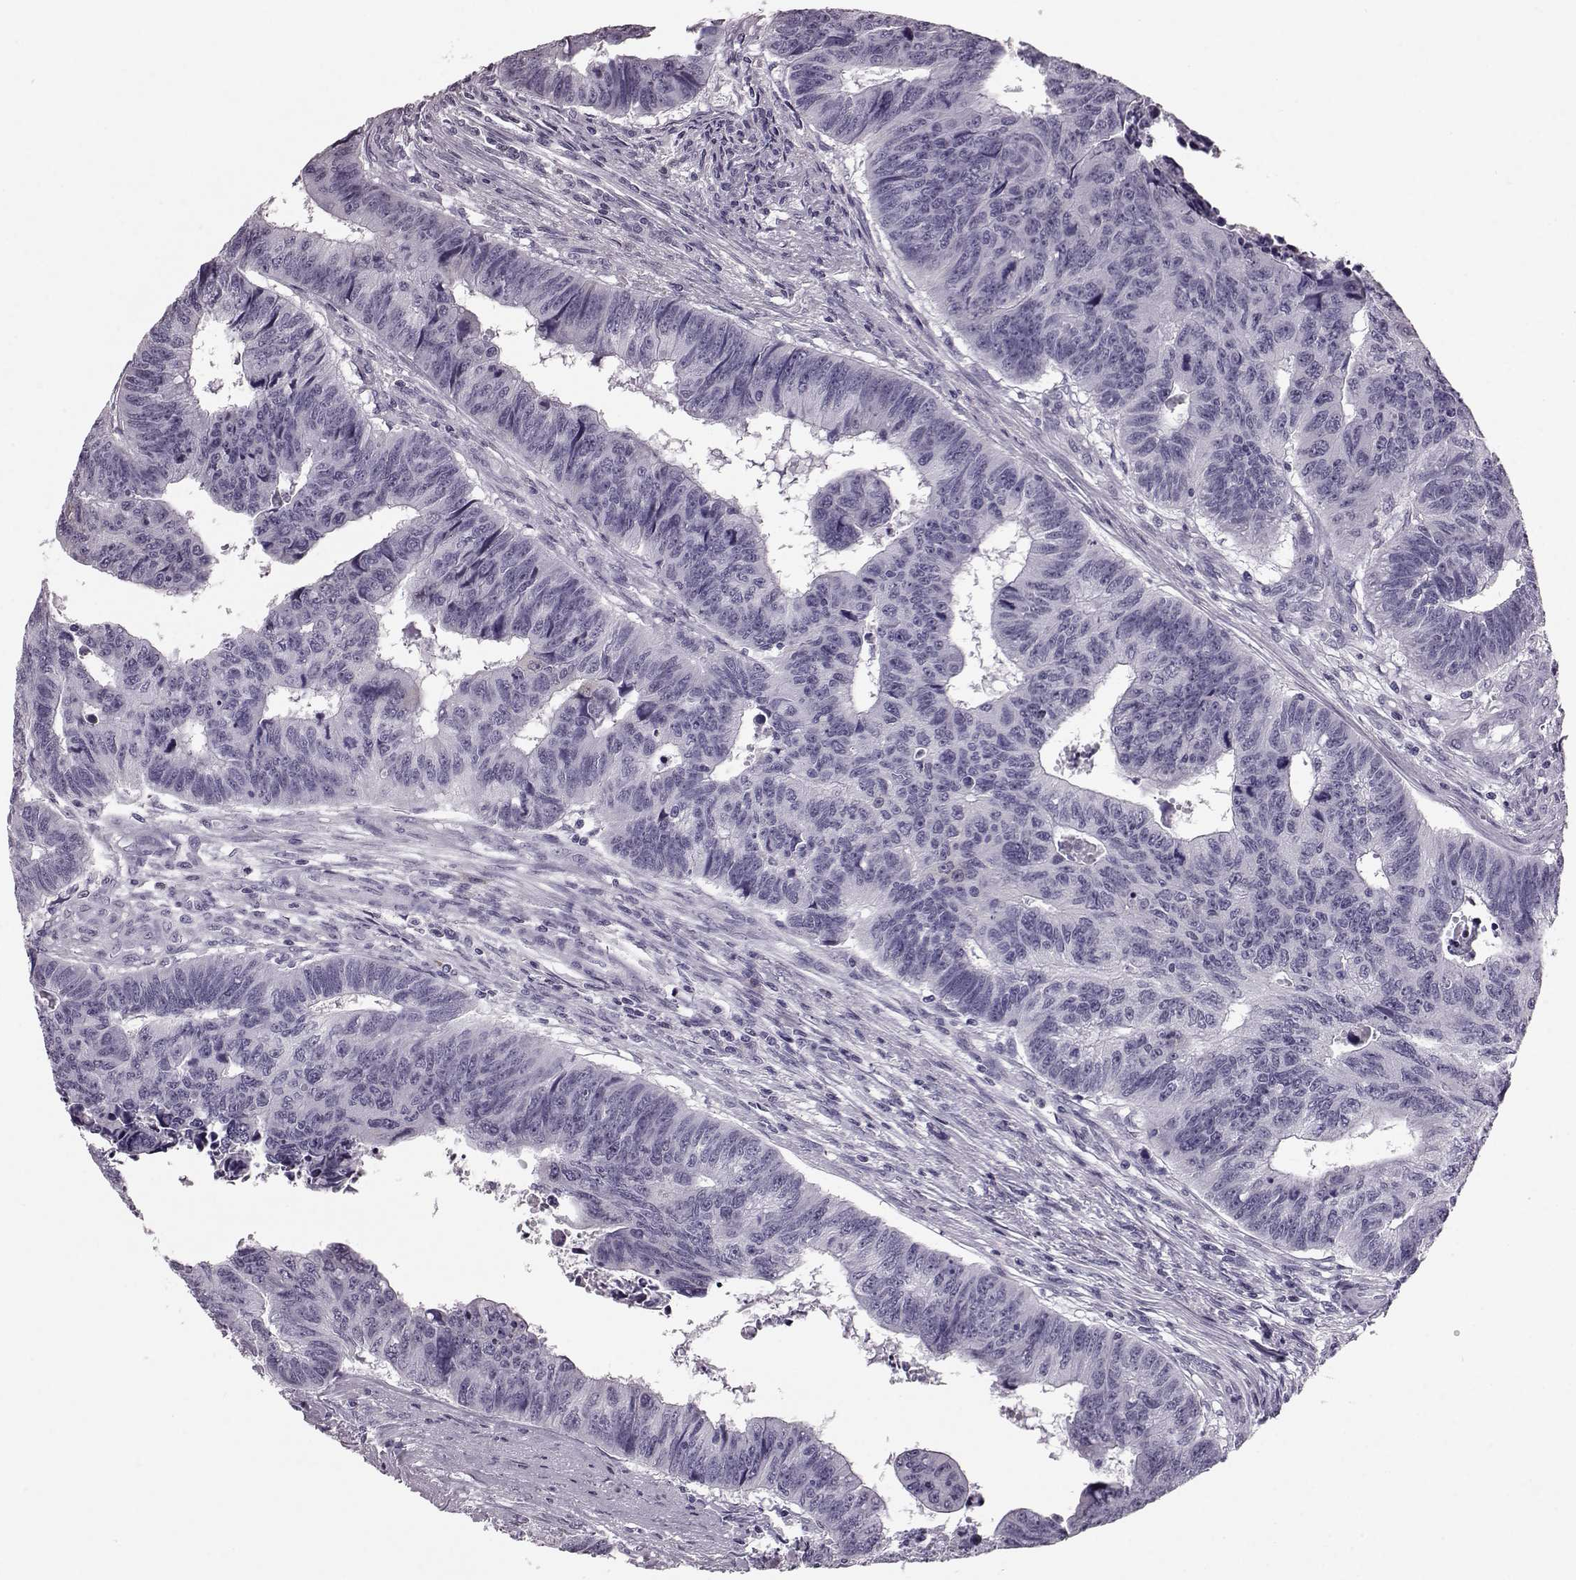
{"staining": {"intensity": "negative", "quantity": "none", "location": "none"}, "tissue": "colorectal cancer", "cell_type": "Tumor cells", "image_type": "cancer", "snomed": [{"axis": "morphology", "description": "Adenocarcinoma, NOS"}, {"axis": "topography", "description": "Rectum"}], "caption": "The immunohistochemistry histopathology image has no significant expression in tumor cells of colorectal cancer tissue.", "gene": "JSRP1", "patient": {"sex": "female", "age": 85}}